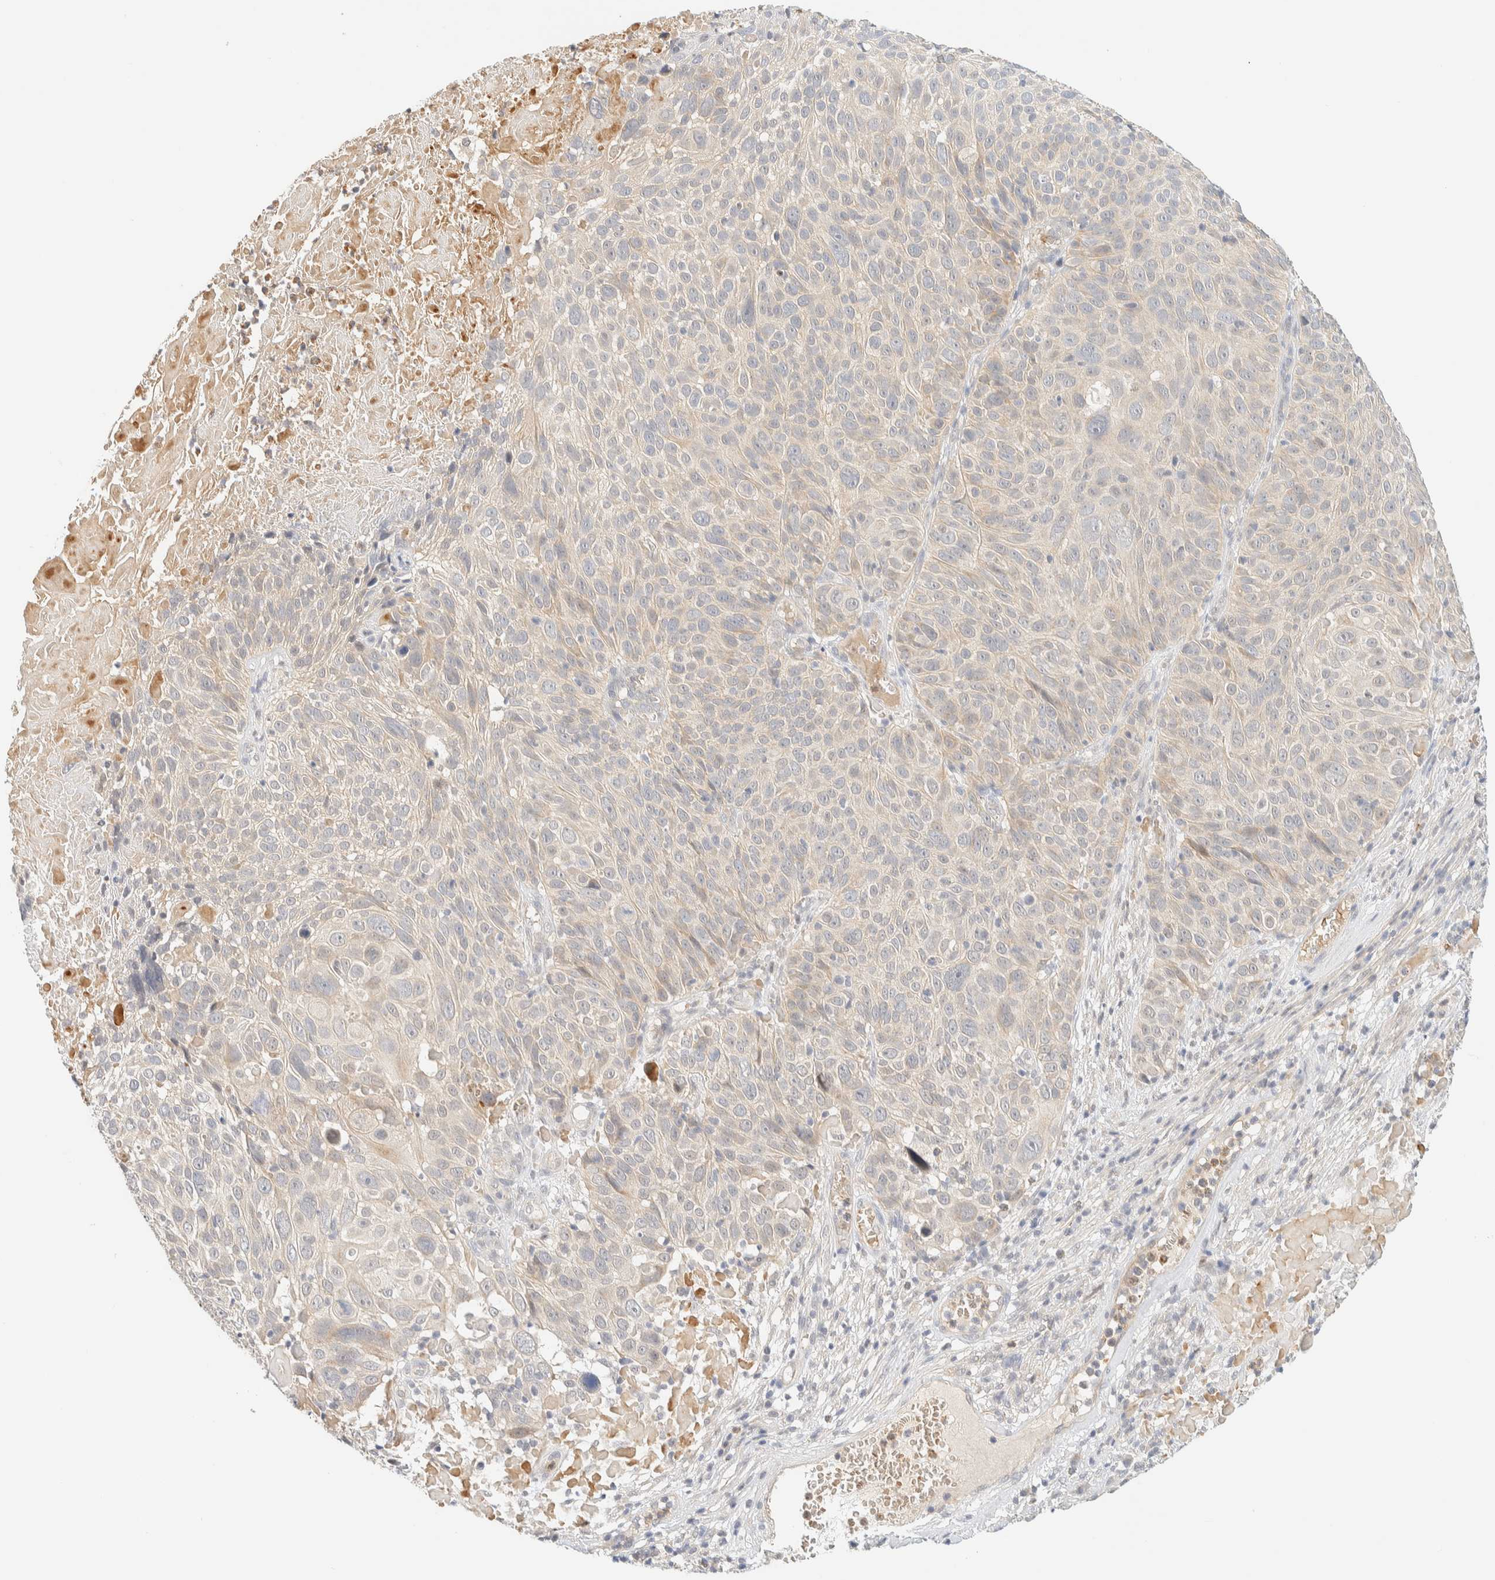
{"staining": {"intensity": "negative", "quantity": "none", "location": "none"}, "tissue": "cervical cancer", "cell_type": "Tumor cells", "image_type": "cancer", "snomed": [{"axis": "morphology", "description": "Squamous cell carcinoma, NOS"}, {"axis": "topography", "description": "Cervix"}], "caption": "Immunohistochemistry photomicrograph of neoplastic tissue: cervical cancer (squamous cell carcinoma) stained with DAB (3,3'-diaminobenzidine) reveals no significant protein staining in tumor cells.", "gene": "TNK1", "patient": {"sex": "female", "age": 74}}